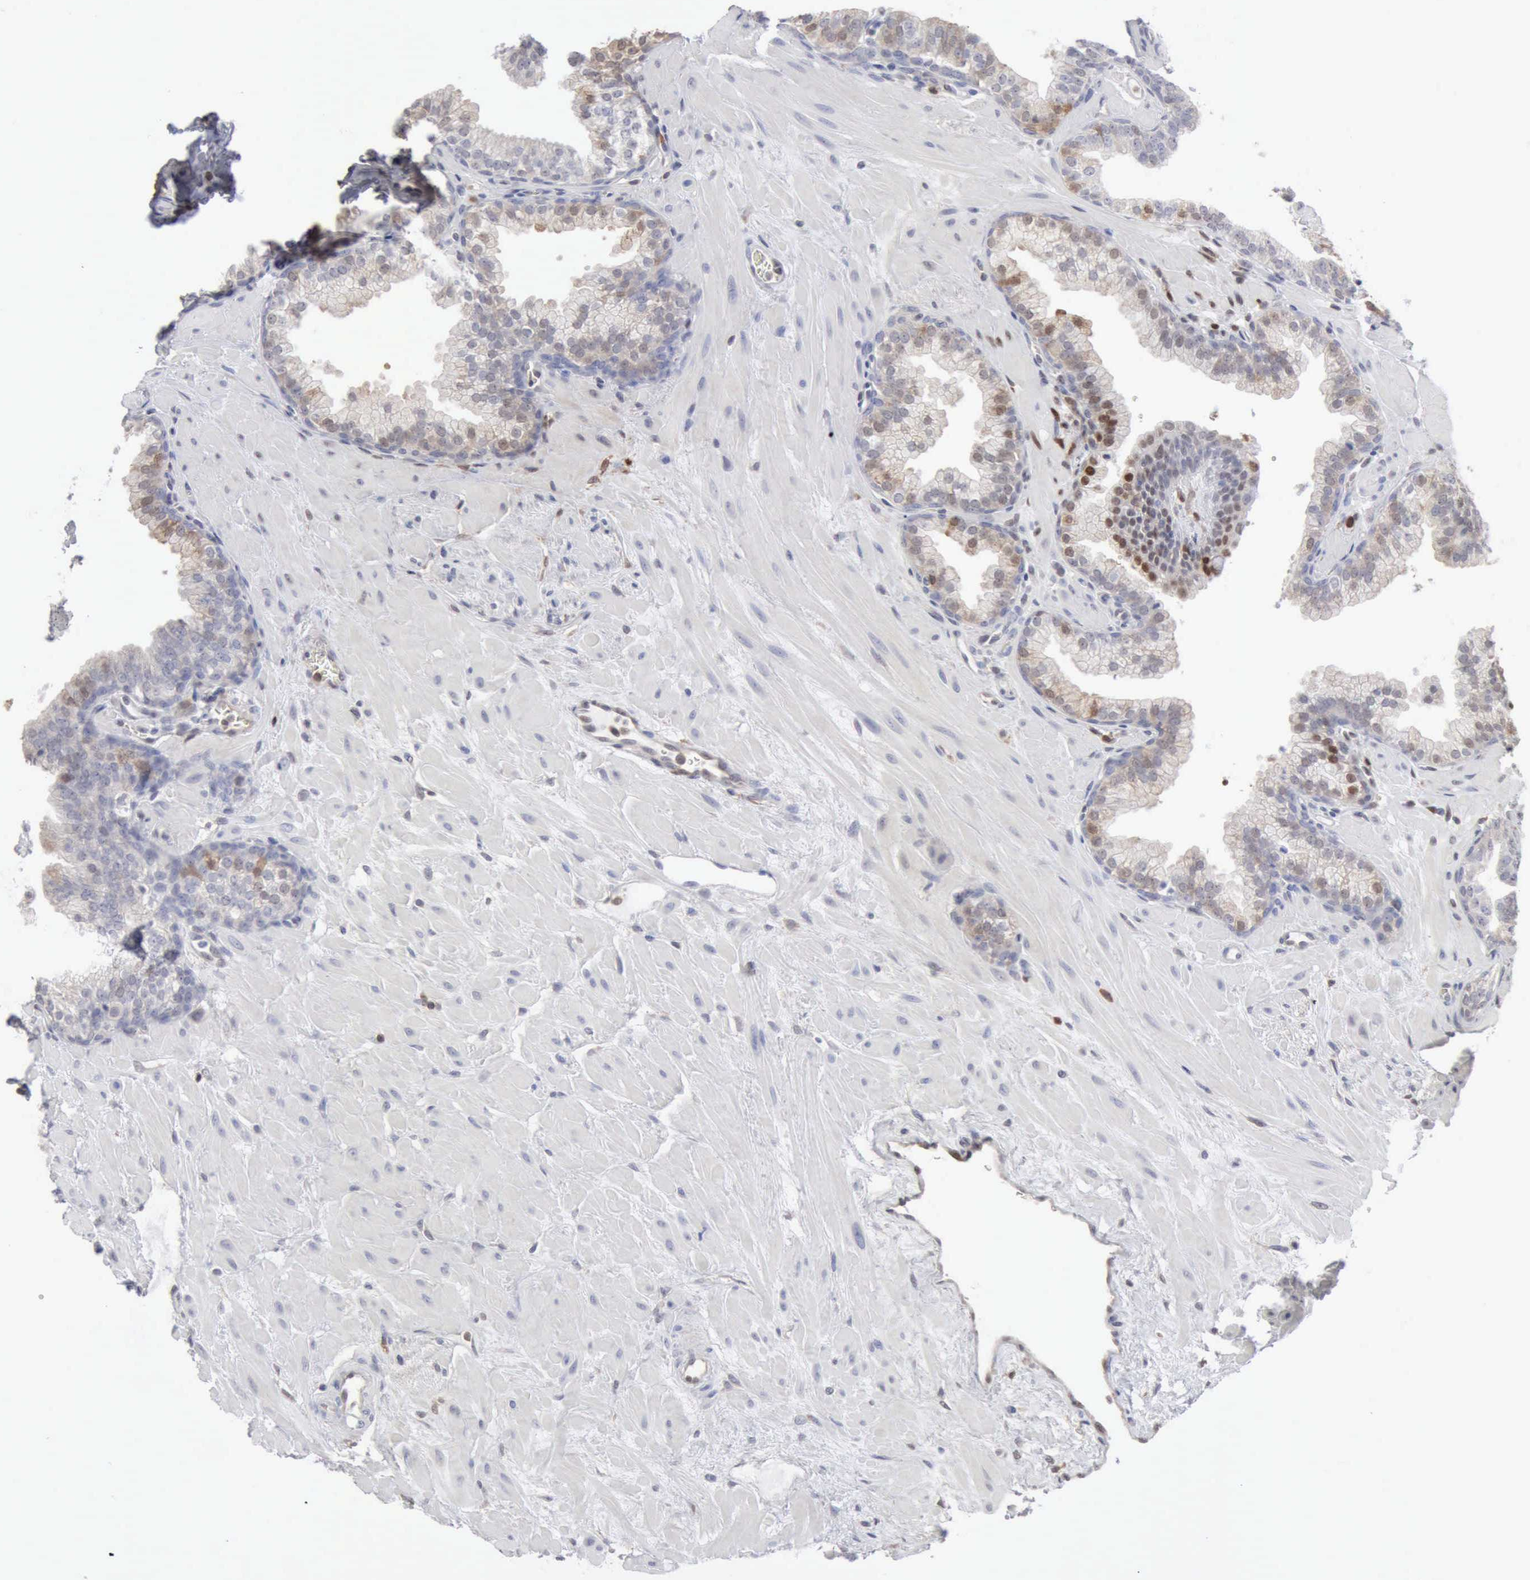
{"staining": {"intensity": "moderate", "quantity": "25%-75%", "location": "cytoplasmic/membranous,nuclear"}, "tissue": "prostate", "cell_type": "Glandular cells", "image_type": "normal", "snomed": [{"axis": "morphology", "description": "Normal tissue, NOS"}, {"axis": "topography", "description": "Prostate"}], "caption": "Protein analysis of unremarkable prostate reveals moderate cytoplasmic/membranous,nuclear staining in approximately 25%-75% of glandular cells.", "gene": "STAT1", "patient": {"sex": "male", "age": 60}}